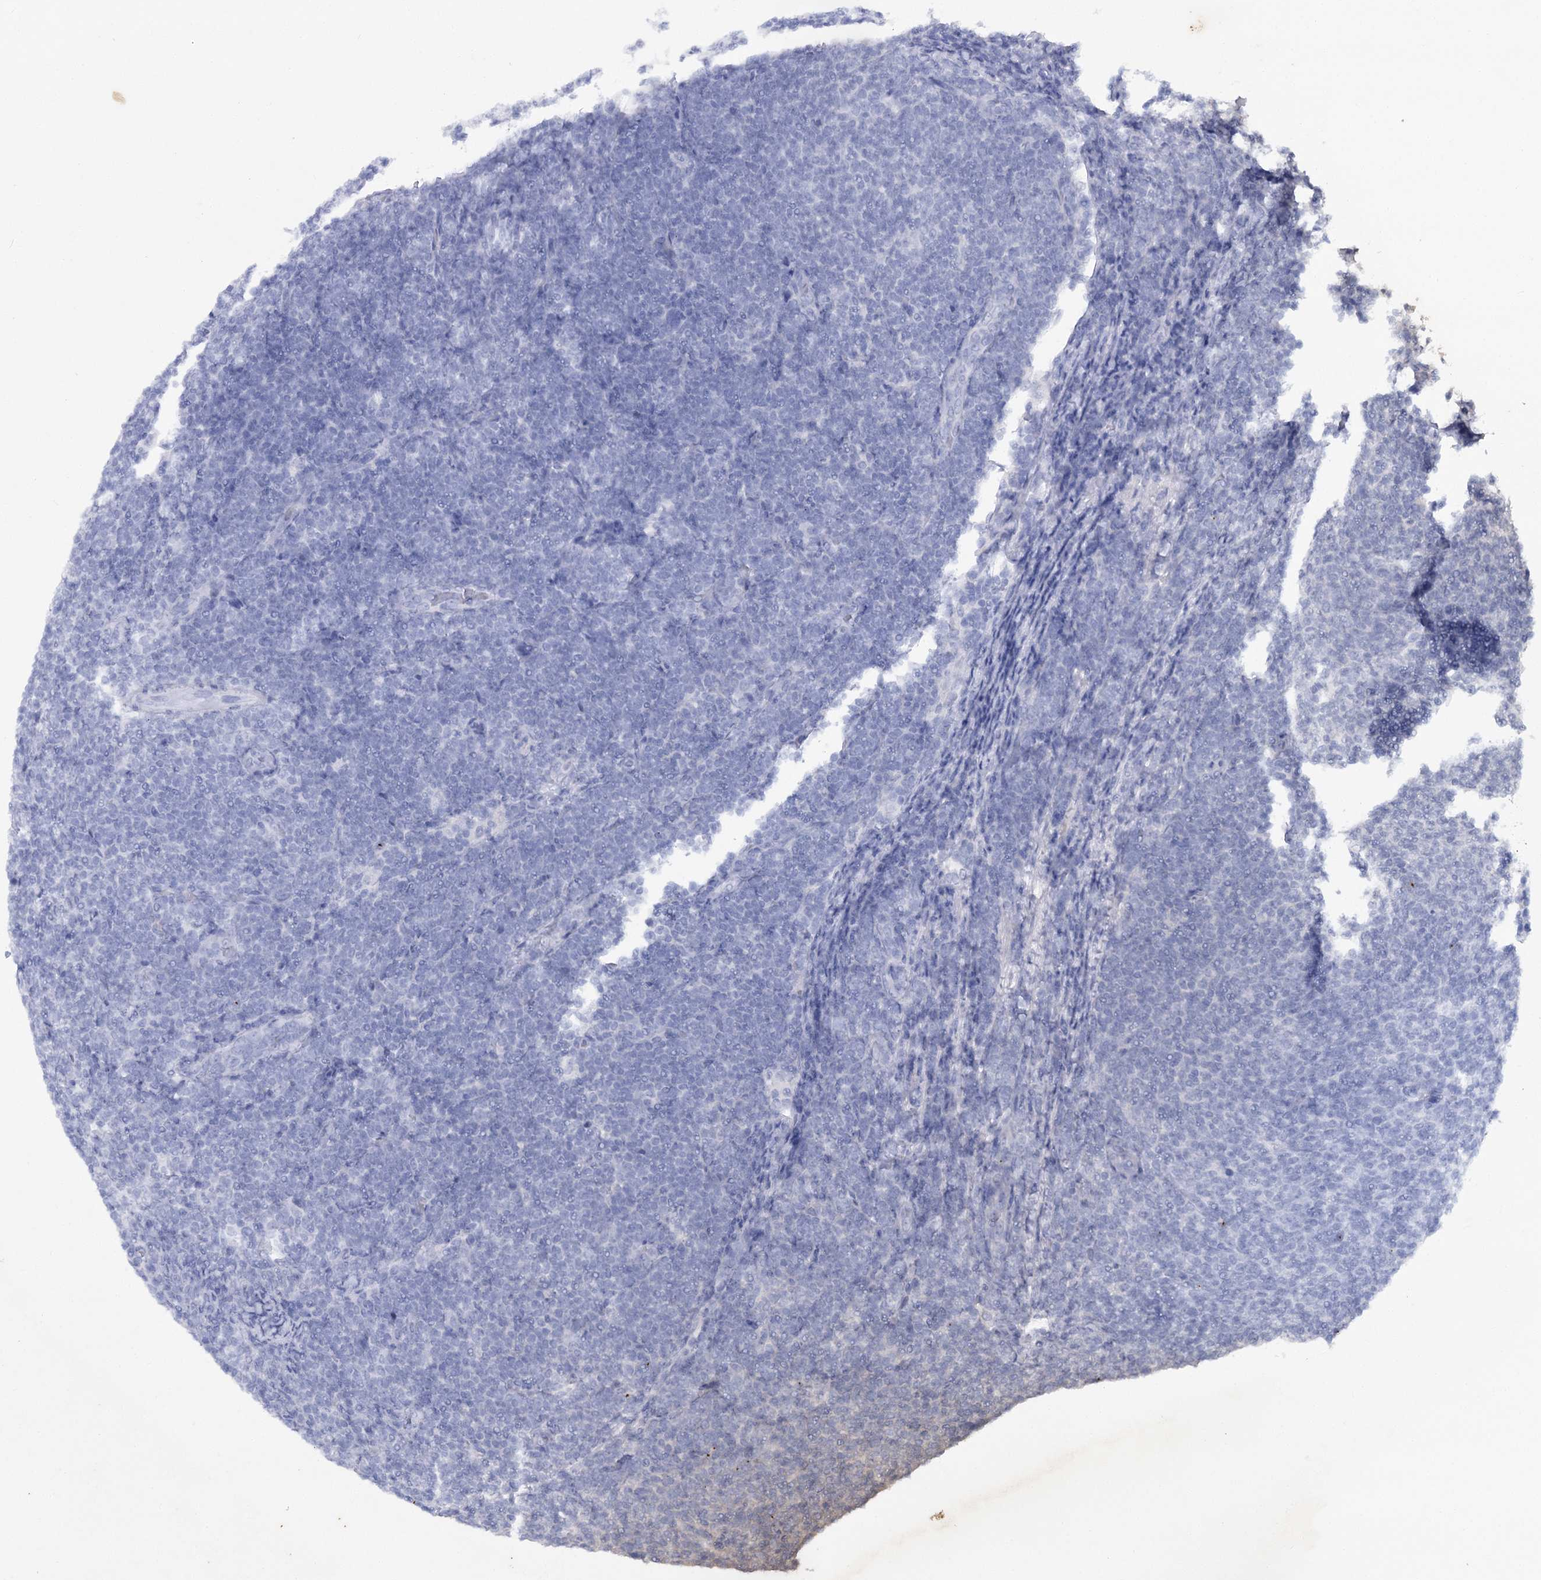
{"staining": {"intensity": "negative", "quantity": "none", "location": "none"}, "tissue": "lymphoma", "cell_type": "Tumor cells", "image_type": "cancer", "snomed": [{"axis": "morphology", "description": "Malignant lymphoma, non-Hodgkin's type, Low grade"}, {"axis": "topography", "description": "Lymph node"}], "caption": "Immunohistochemistry image of human low-grade malignant lymphoma, non-Hodgkin's type stained for a protein (brown), which exhibits no expression in tumor cells. (DAB IHC, high magnification).", "gene": "RNF186", "patient": {"sex": "male", "age": 66}}